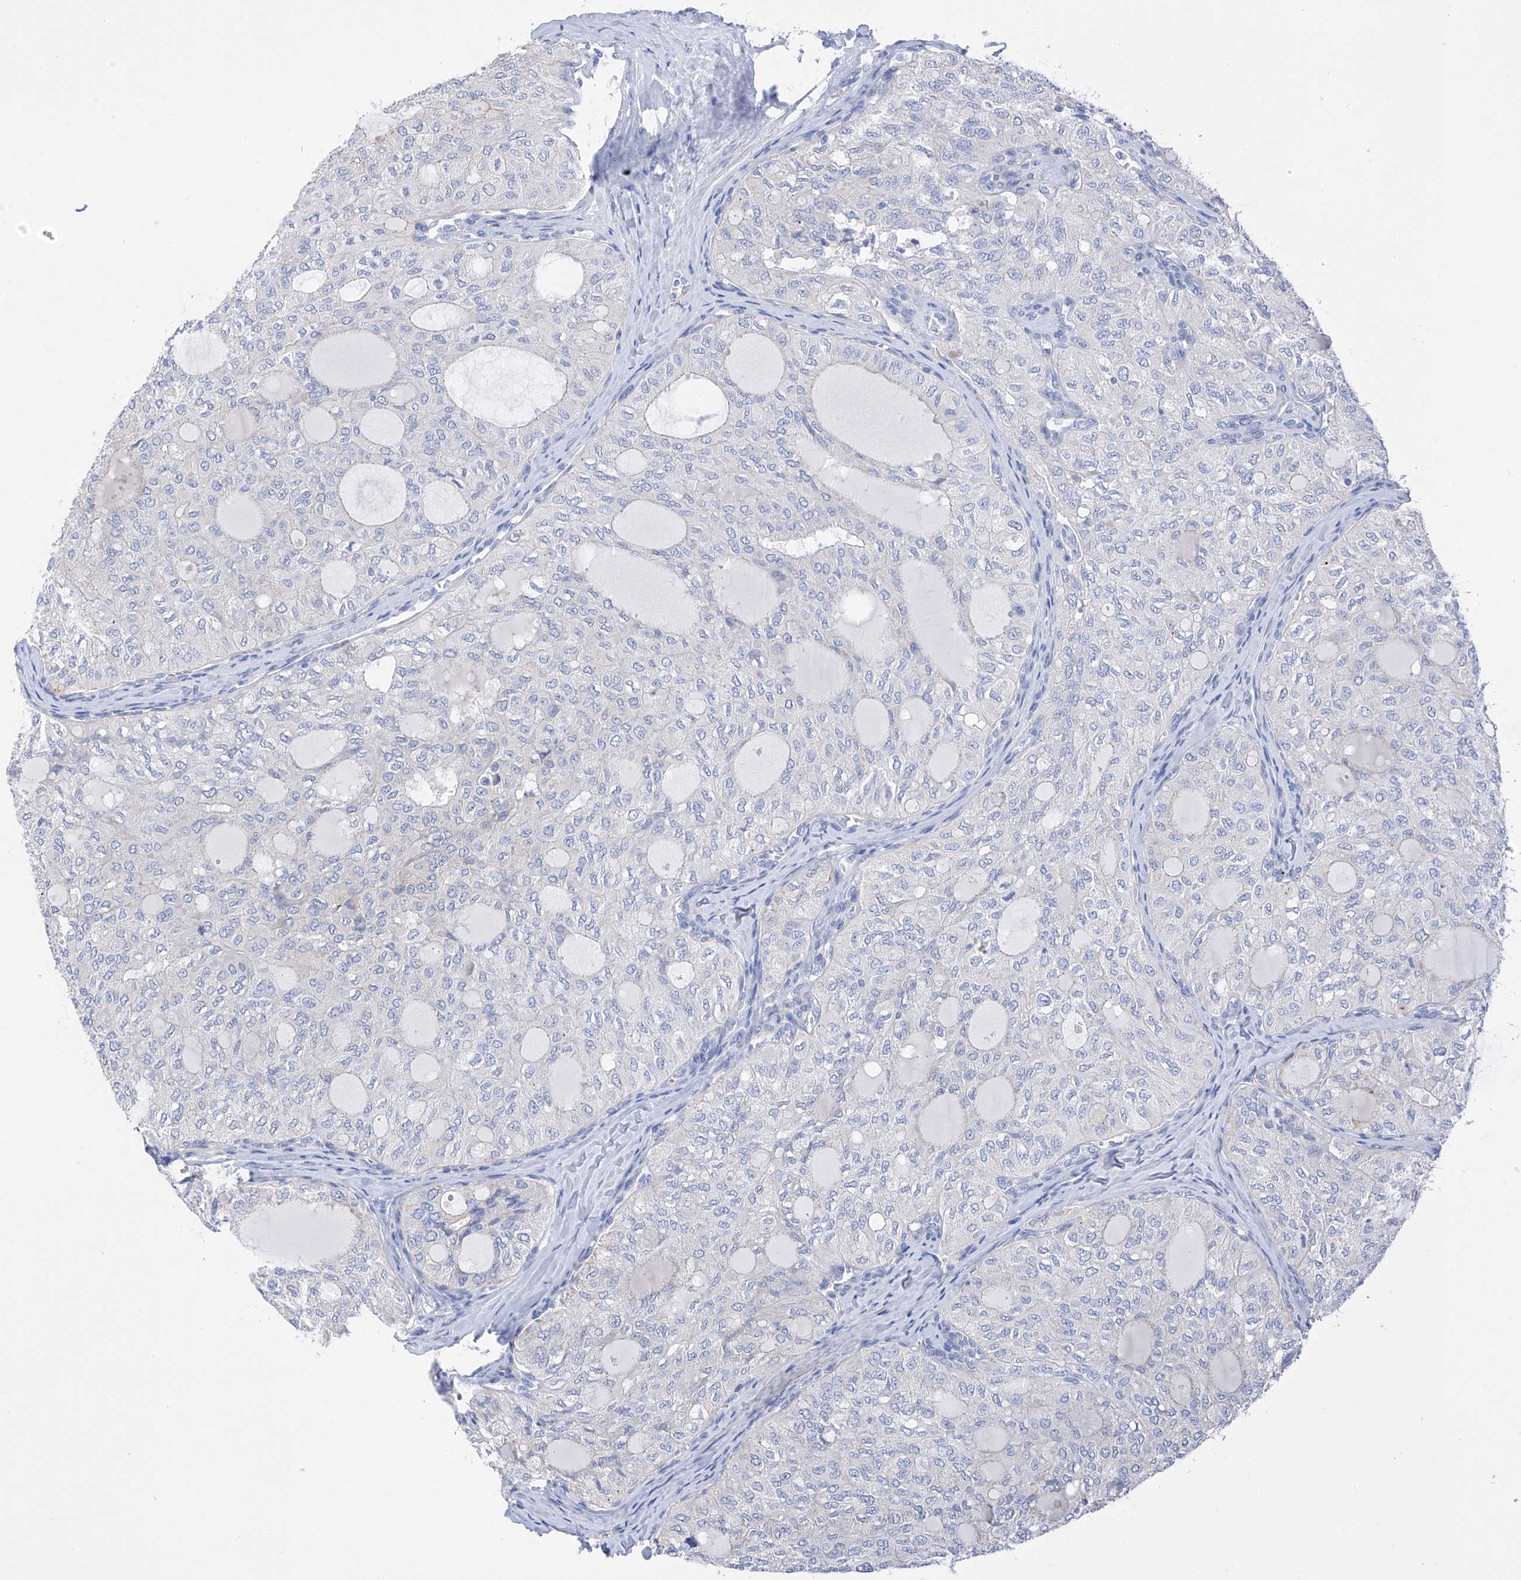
{"staining": {"intensity": "negative", "quantity": "none", "location": "none"}, "tissue": "thyroid cancer", "cell_type": "Tumor cells", "image_type": "cancer", "snomed": [{"axis": "morphology", "description": "Follicular adenoma carcinoma, NOS"}, {"axis": "topography", "description": "Thyroid gland"}], "caption": "IHC photomicrograph of human thyroid follicular adenoma carcinoma stained for a protein (brown), which reveals no staining in tumor cells.", "gene": "REC8", "patient": {"sex": "male", "age": 75}}